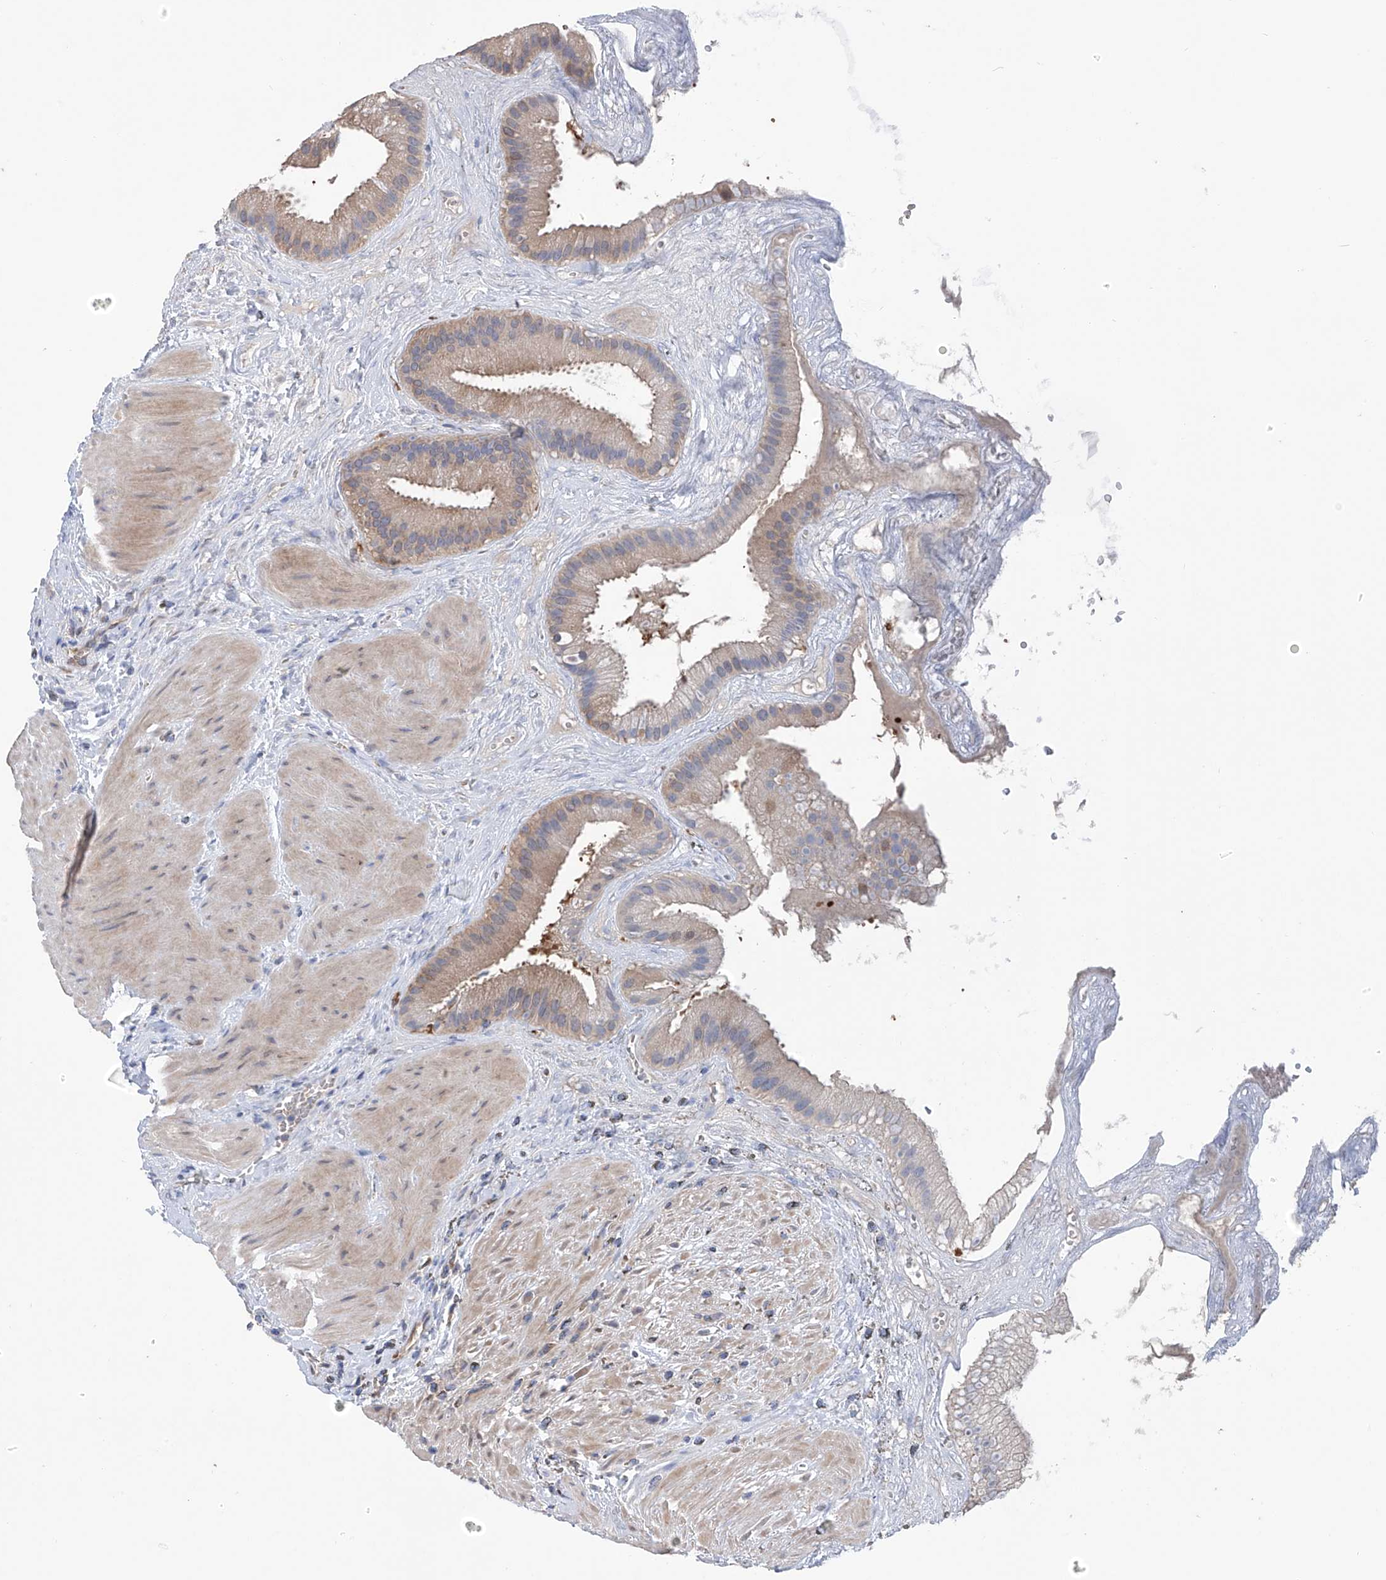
{"staining": {"intensity": "strong", "quantity": "25%-75%", "location": "cytoplasmic/membranous"}, "tissue": "gallbladder", "cell_type": "Glandular cells", "image_type": "normal", "snomed": [{"axis": "morphology", "description": "Normal tissue, NOS"}, {"axis": "topography", "description": "Gallbladder"}], "caption": "This histopathology image demonstrates immunohistochemistry staining of normal gallbladder, with high strong cytoplasmic/membranous staining in about 25%-75% of glandular cells.", "gene": "NUDT17", "patient": {"sex": "male", "age": 55}}